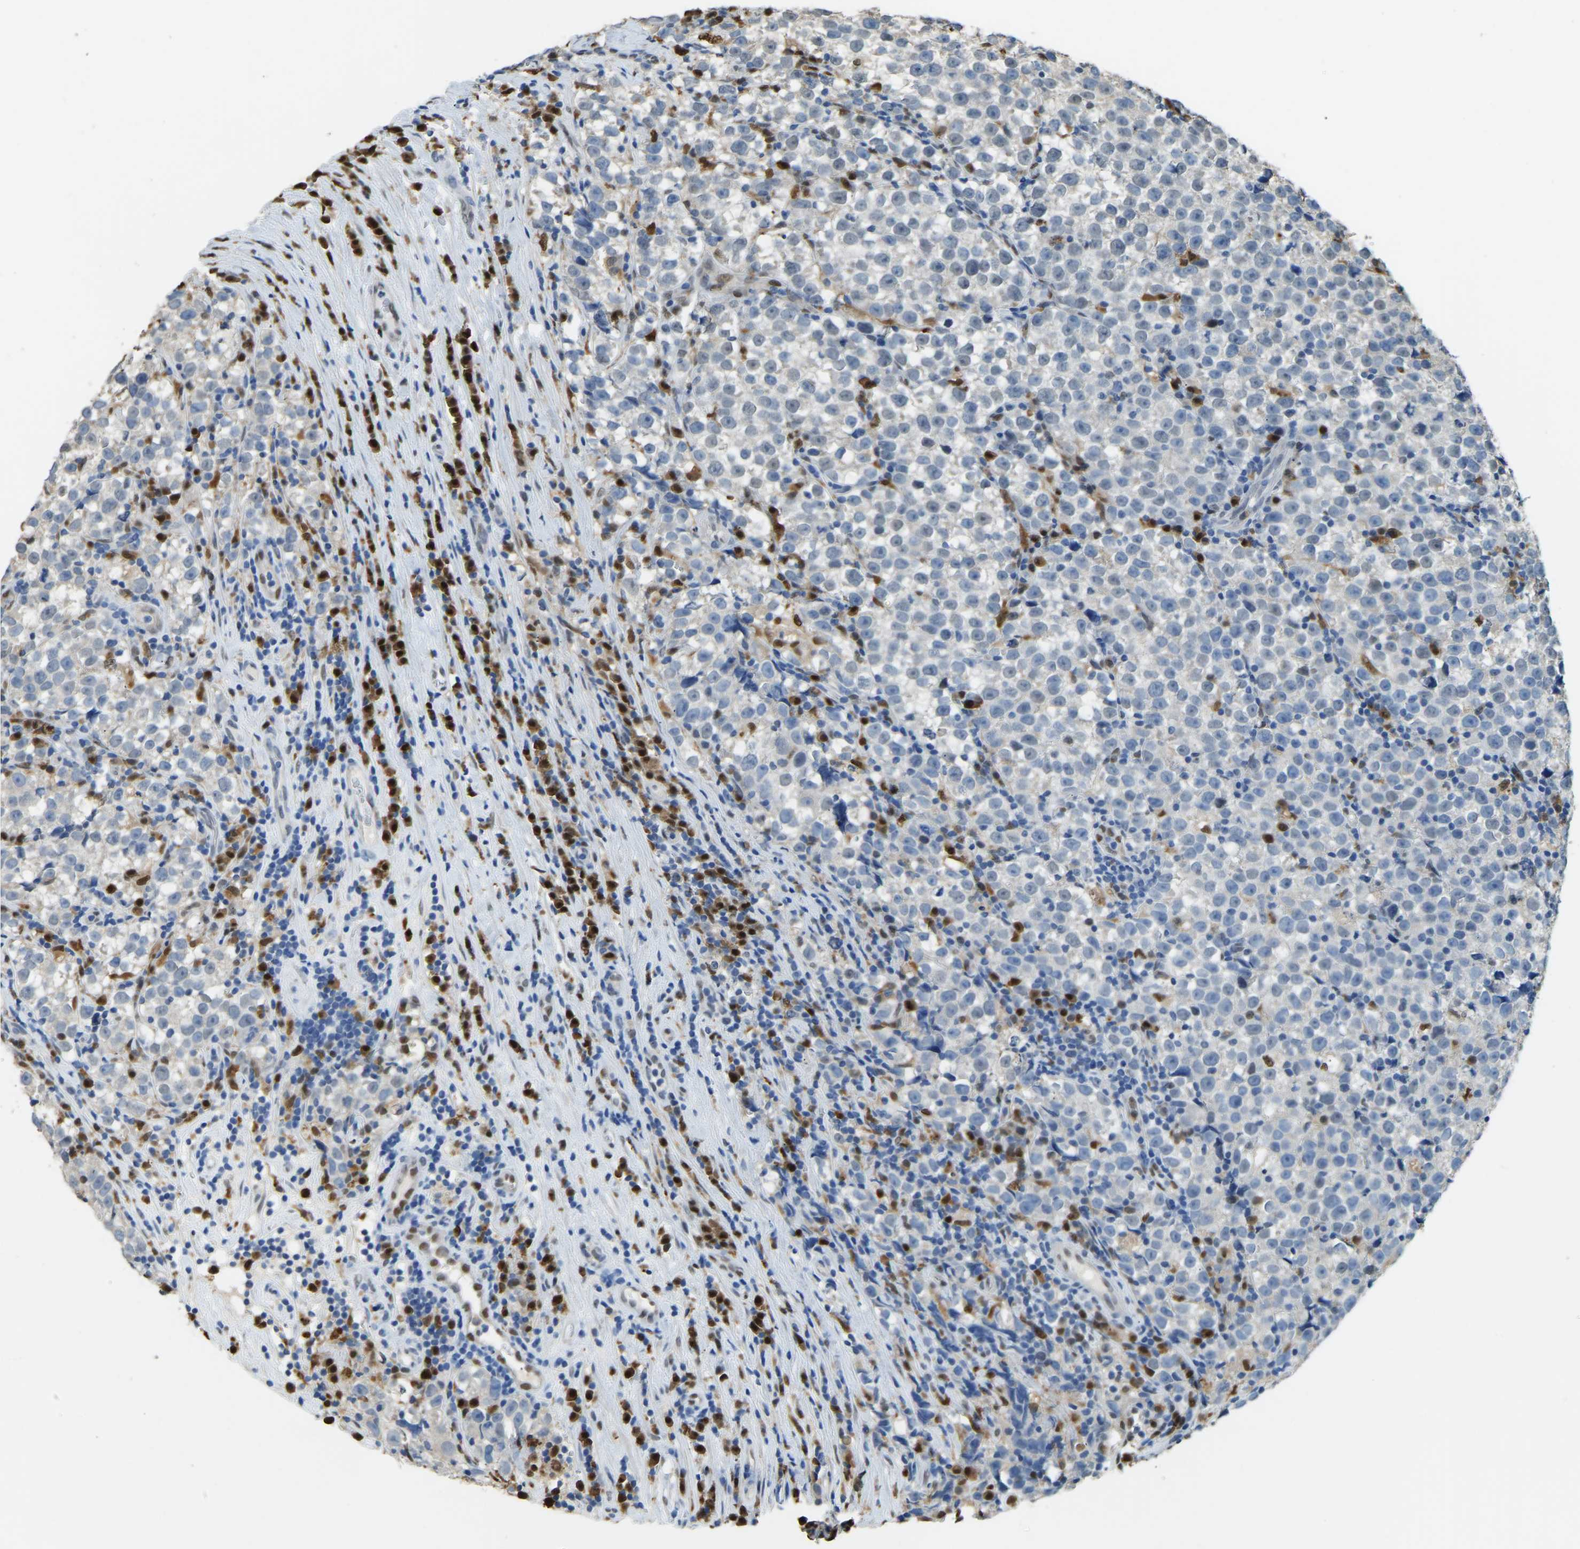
{"staining": {"intensity": "negative", "quantity": "none", "location": "none"}, "tissue": "testis cancer", "cell_type": "Tumor cells", "image_type": "cancer", "snomed": [{"axis": "morphology", "description": "Normal tissue, NOS"}, {"axis": "morphology", "description": "Seminoma, NOS"}, {"axis": "topography", "description": "Testis"}], "caption": "This is a photomicrograph of immunohistochemistry (IHC) staining of testis cancer (seminoma), which shows no staining in tumor cells.", "gene": "NANS", "patient": {"sex": "male", "age": 43}}